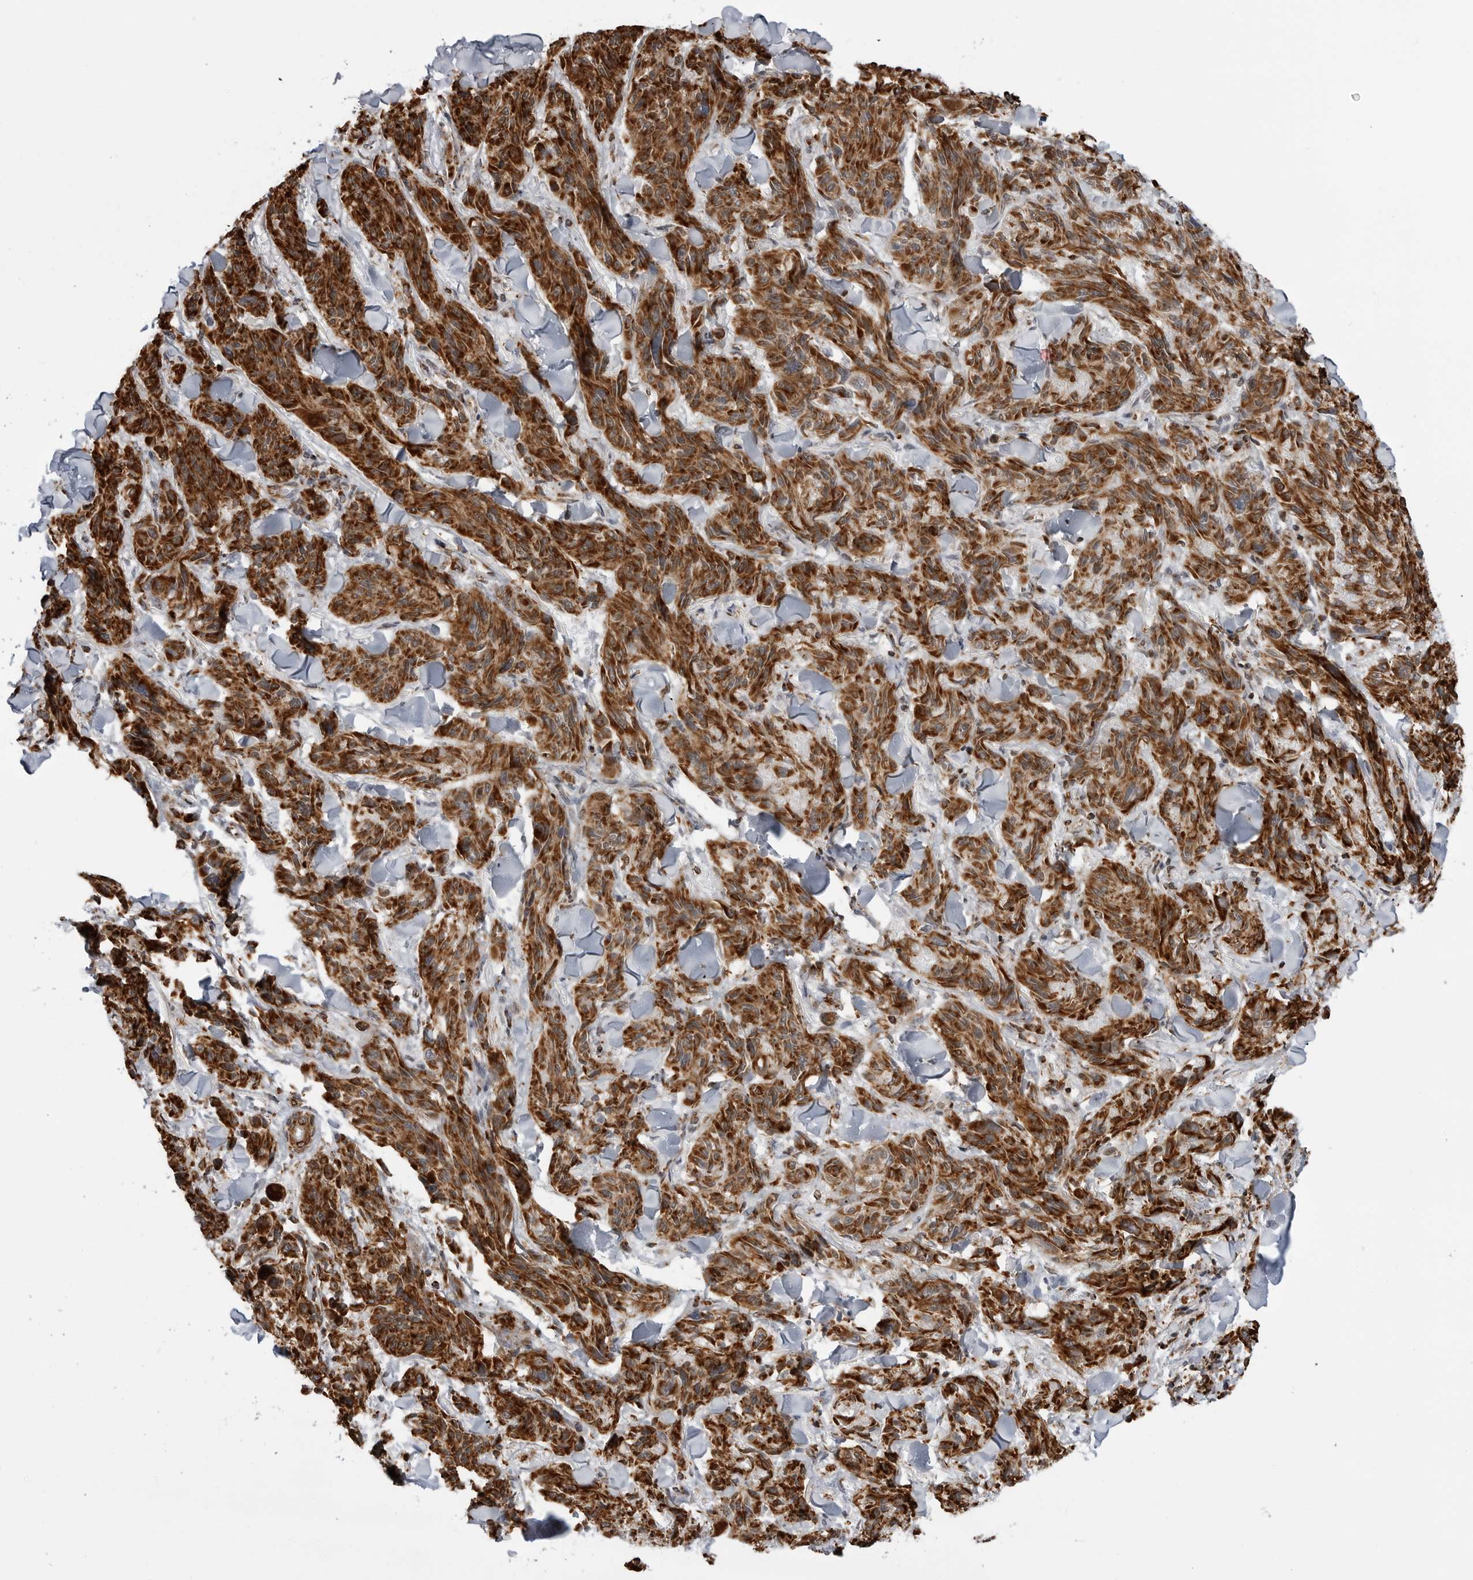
{"staining": {"intensity": "strong", "quantity": ">75%", "location": "cytoplasmic/membranous"}, "tissue": "melanoma", "cell_type": "Tumor cells", "image_type": "cancer", "snomed": [{"axis": "morphology", "description": "Malignant melanoma, NOS"}, {"axis": "topography", "description": "Skin"}], "caption": "Brown immunohistochemical staining in human malignant melanoma exhibits strong cytoplasmic/membranous expression in about >75% of tumor cells.", "gene": "COX5A", "patient": {"sex": "male", "age": 53}}